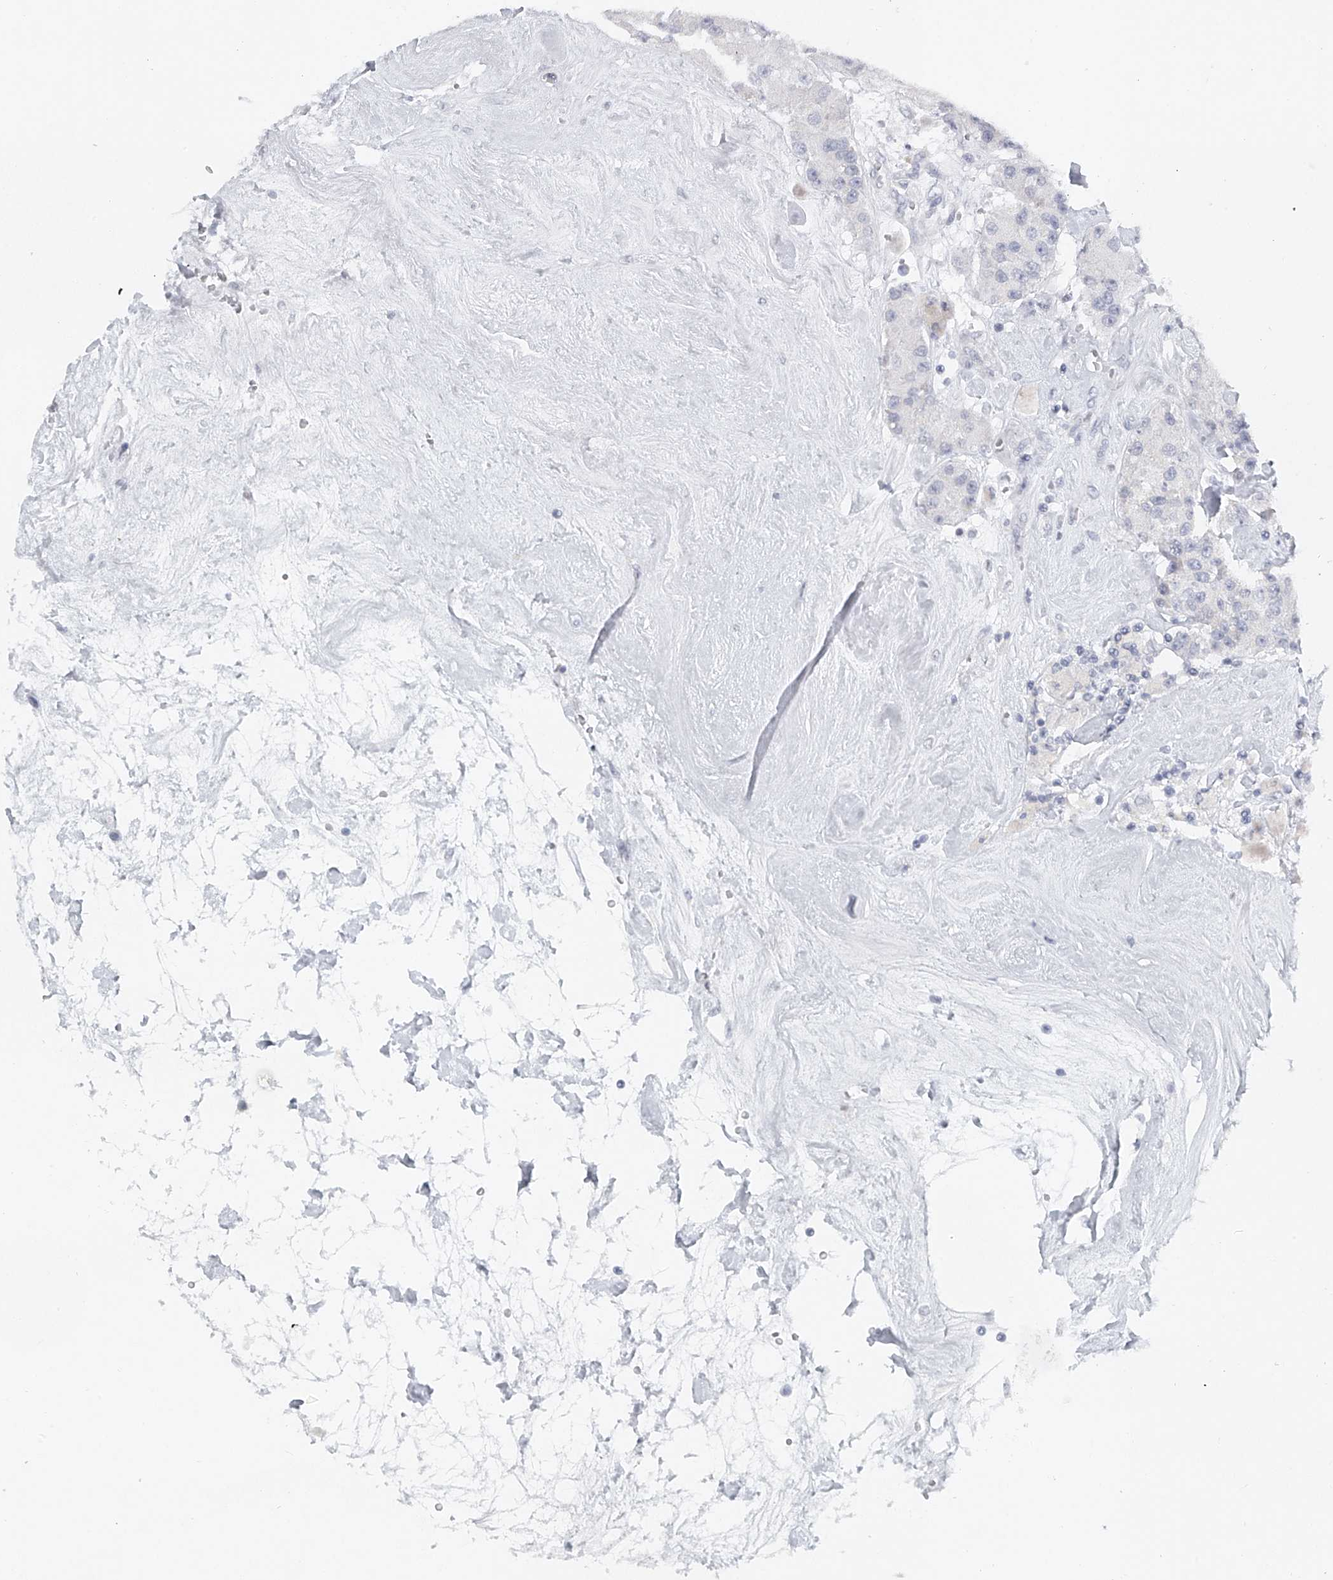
{"staining": {"intensity": "negative", "quantity": "none", "location": "none"}, "tissue": "carcinoid", "cell_type": "Tumor cells", "image_type": "cancer", "snomed": [{"axis": "morphology", "description": "Carcinoid, malignant, NOS"}, {"axis": "topography", "description": "Pancreas"}], "caption": "This is an immunohistochemistry photomicrograph of carcinoid. There is no staining in tumor cells.", "gene": "FAT2", "patient": {"sex": "male", "age": 41}}